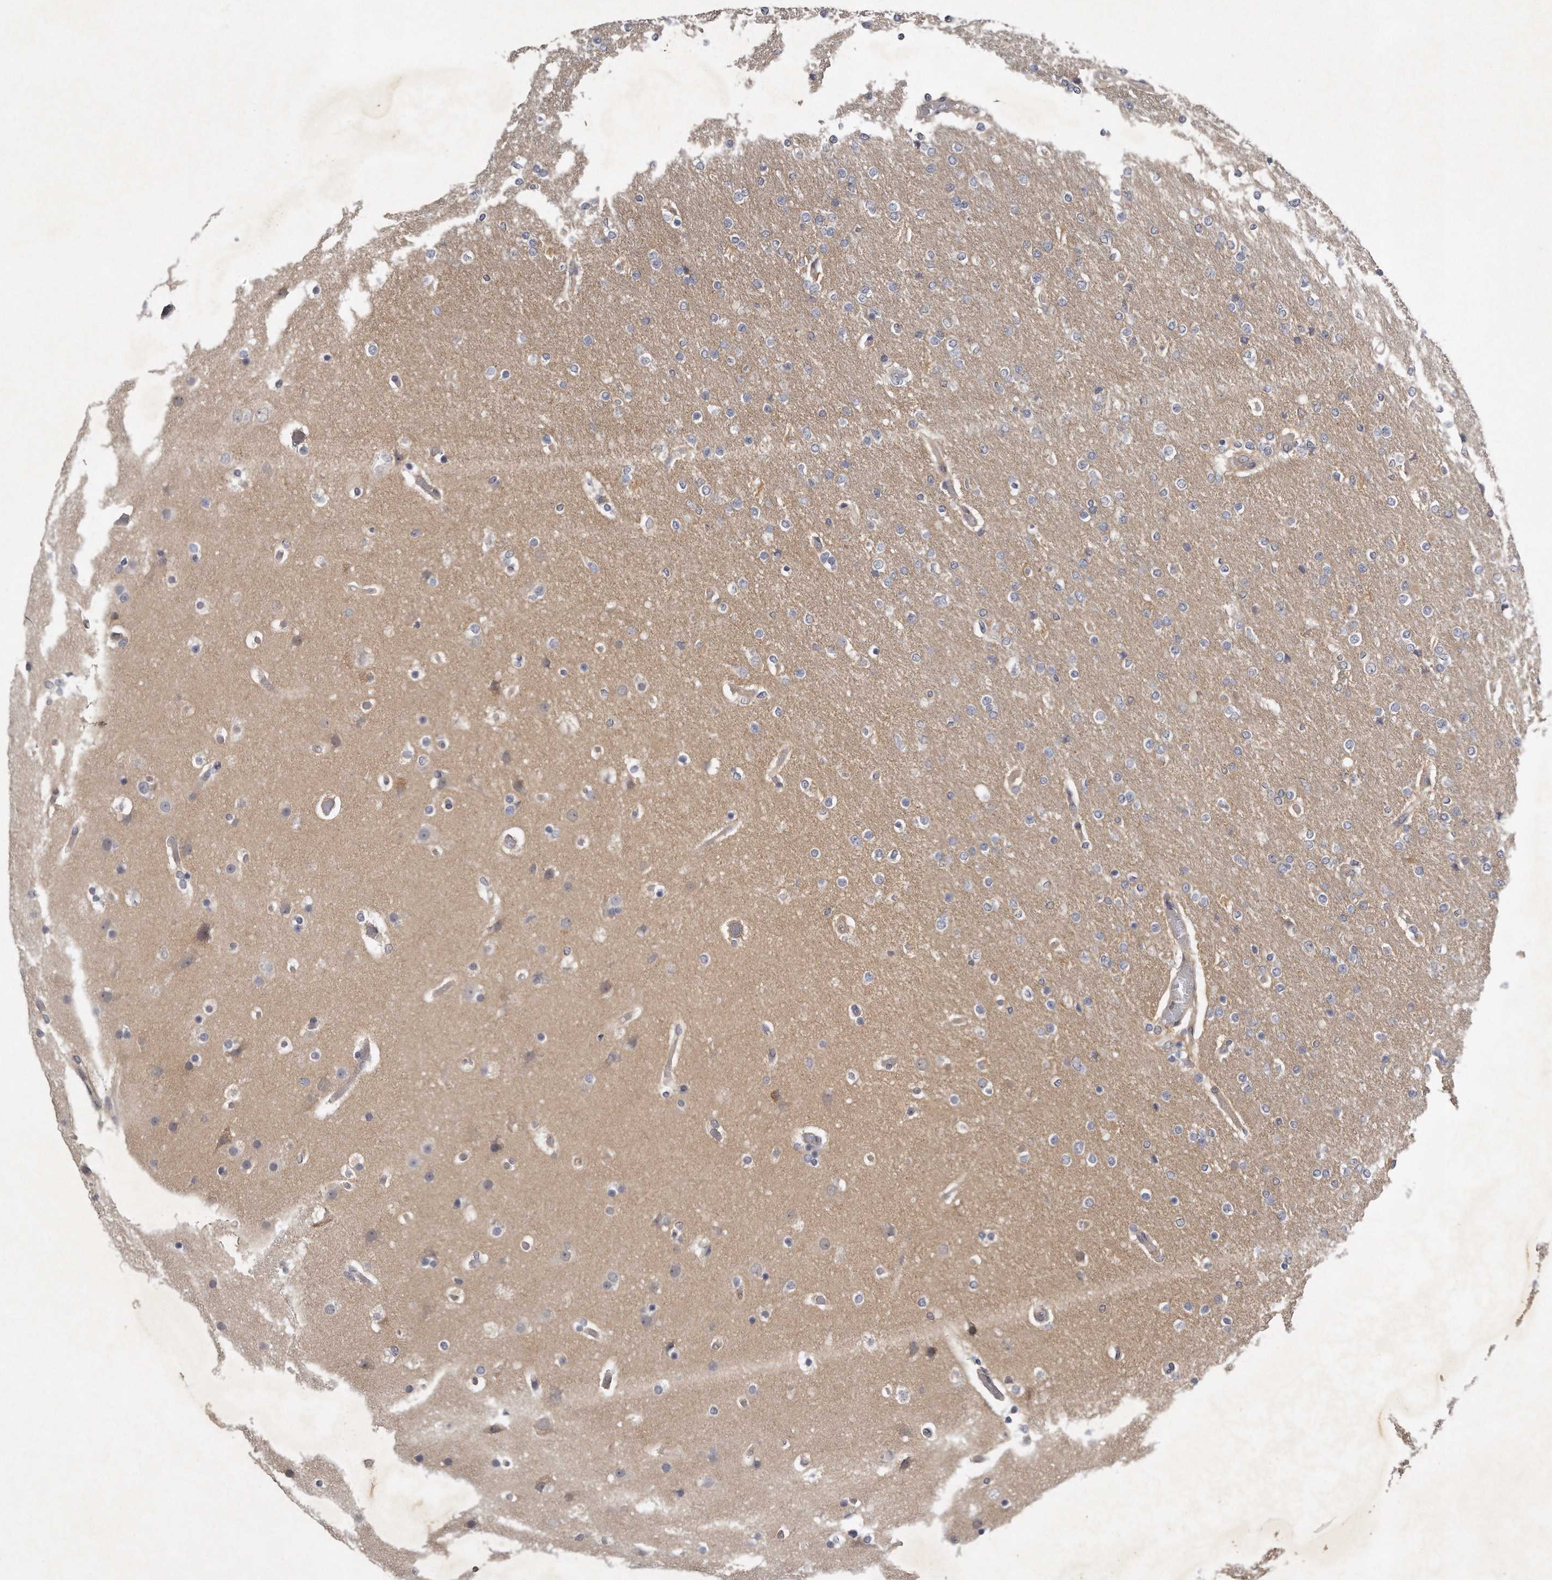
{"staining": {"intensity": "negative", "quantity": "none", "location": "none"}, "tissue": "glioma", "cell_type": "Tumor cells", "image_type": "cancer", "snomed": [{"axis": "morphology", "description": "Glioma, malignant, High grade"}, {"axis": "topography", "description": "Cerebral cortex"}], "caption": "The photomicrograph demonstrates no staining of tumor cells in malignant glioma (high-grade). (Brightfield microscopy of DAB (3,3'-diaminobenzidine) immunohistochemistry (IHC) at high magnification).", "gene": "GGCT", "patient": {"sex": "female", "age": 36}}